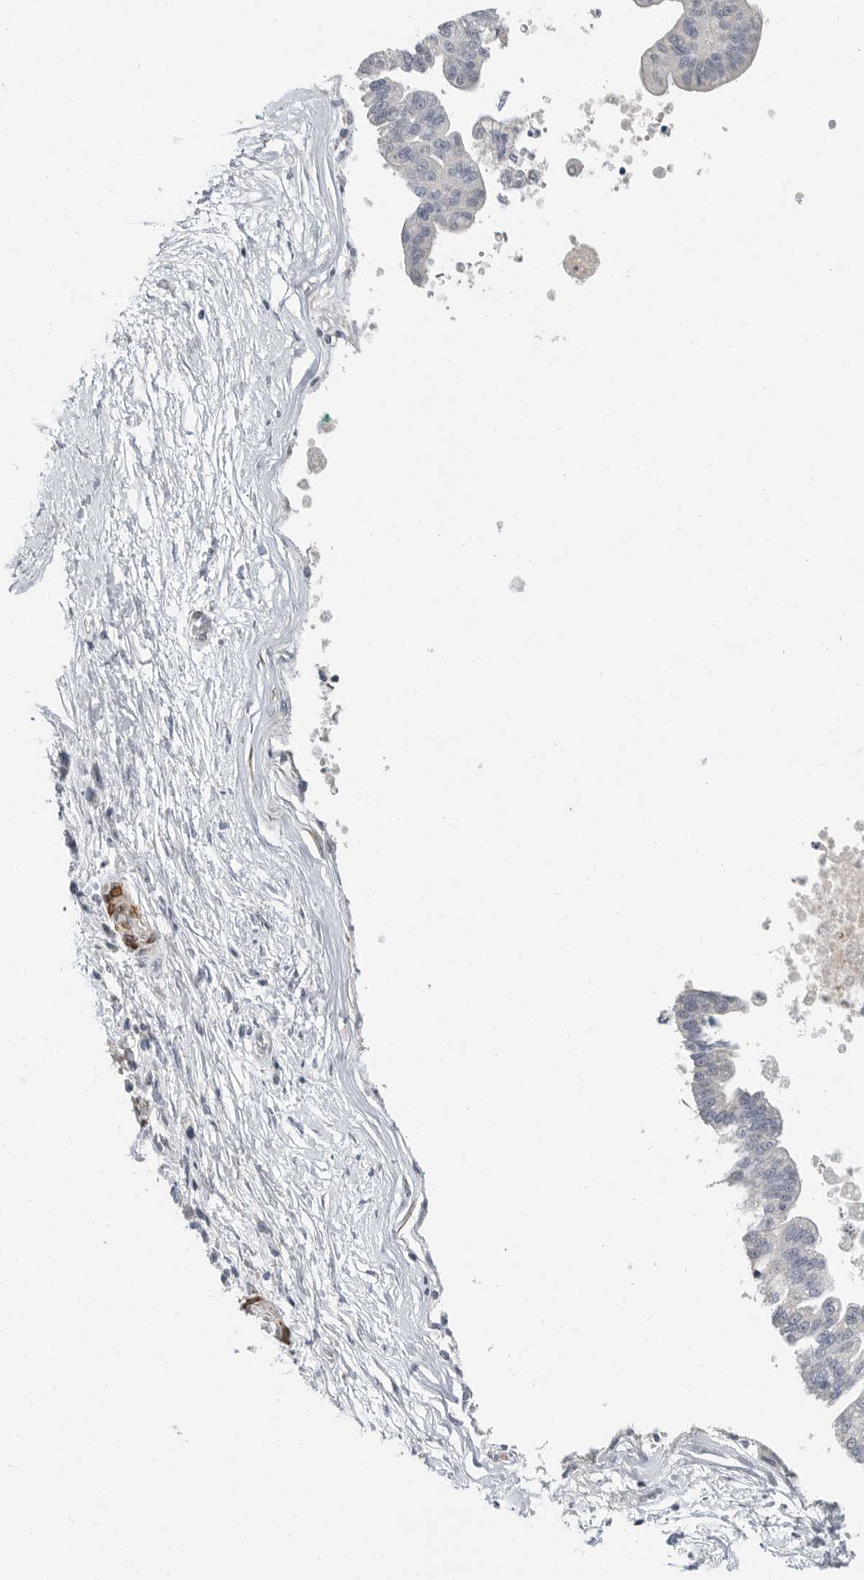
{"staining": {"intensity": "negative", "quantity": "none", "location": "none"}, "tissue": "pancreatic cancer", "cell_type": "Tumor cells", "image_type": "cancer", "snomed": [{"axis": "morphology", "description": "Adenocarcinoma, NOS"}, {"axis": "topography", "description": "Pancreas"}], "caption": "This micrograph is of pancreatic adenocarcinoma stained with immunohistochemistry (IHC) to label a protein in brown with the nuclei are counter-stained blue. There is no staining in tumor cells.", "gene": "PLN", "patient": {"sex": "male", "age": 72}}